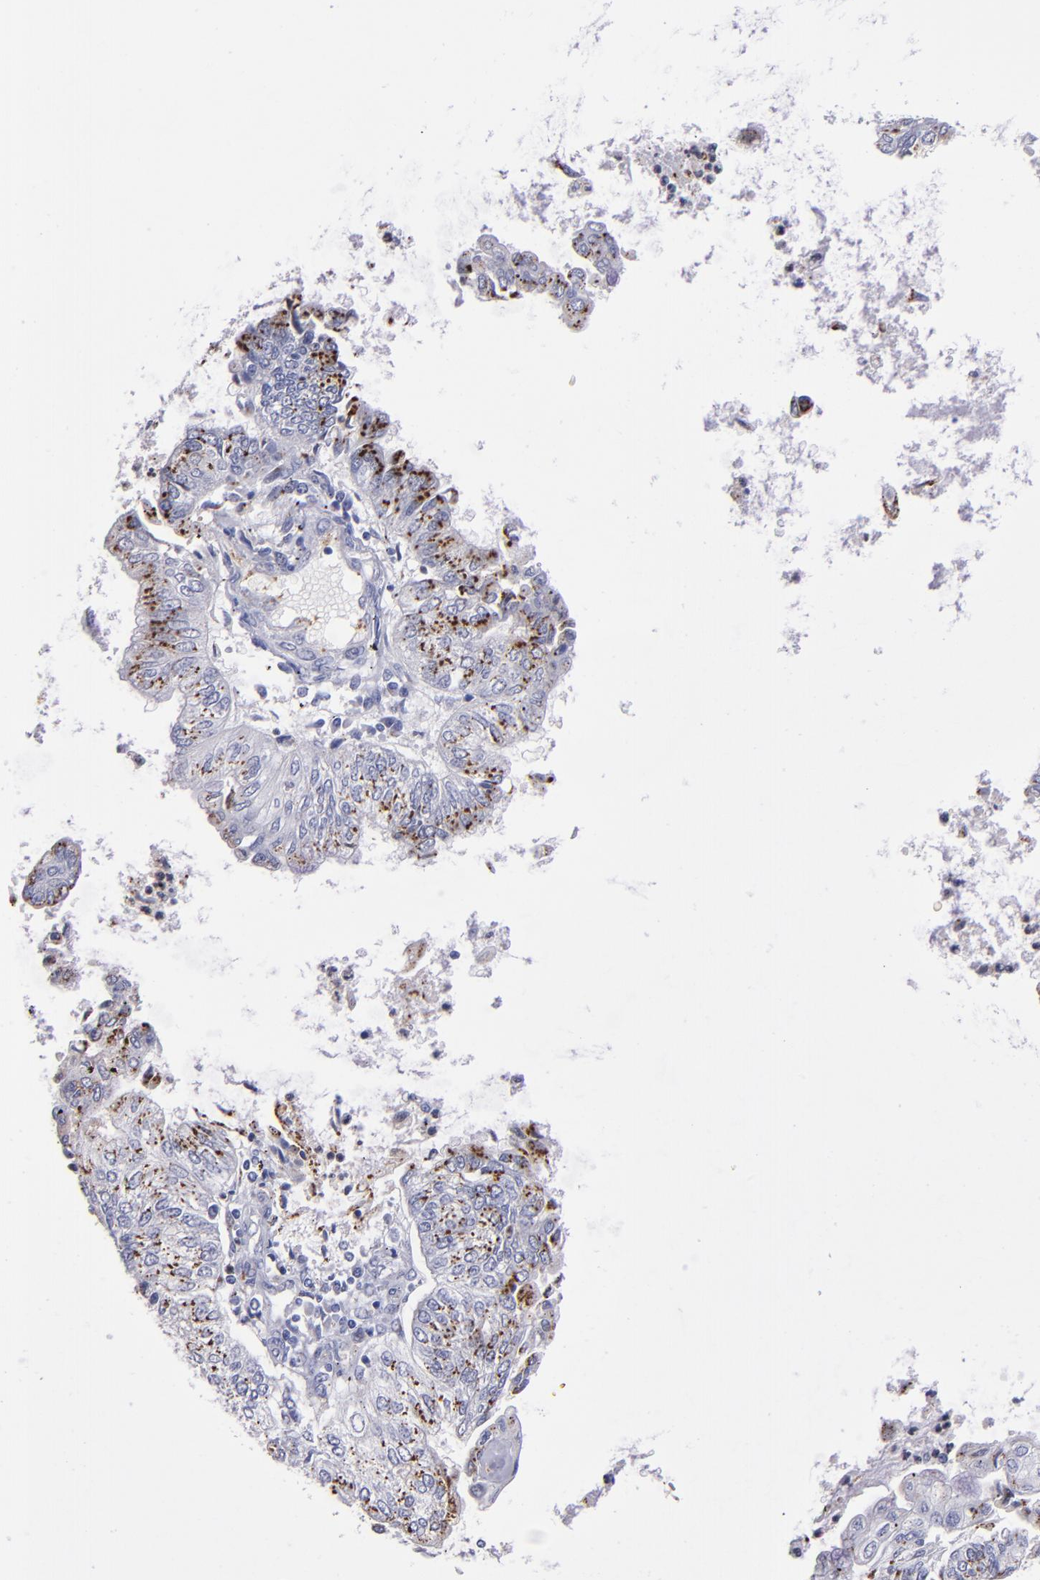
{"staining": {"intensity": "strong", "quantity": ">75%", "location": "cytoplasmic/membranous"}, "tissue": "endometrial cancer", "cell_type": "Tumor cells", "image_type": "cancer", "snomed": [{"axis": "morphology", "description": "Adenocarcinoma, NOS"}, {"axis": "topography", "description": "Endometrium"}], "caption": "About >75% of tumor cells in human adenocarcinoma (endometrial) display strong cytoplasmic/membranous protein staining as visualized by brown immunohistochemical staining.", "gene": "RAB41", "patient": {"sex": "female", "age": 59}}